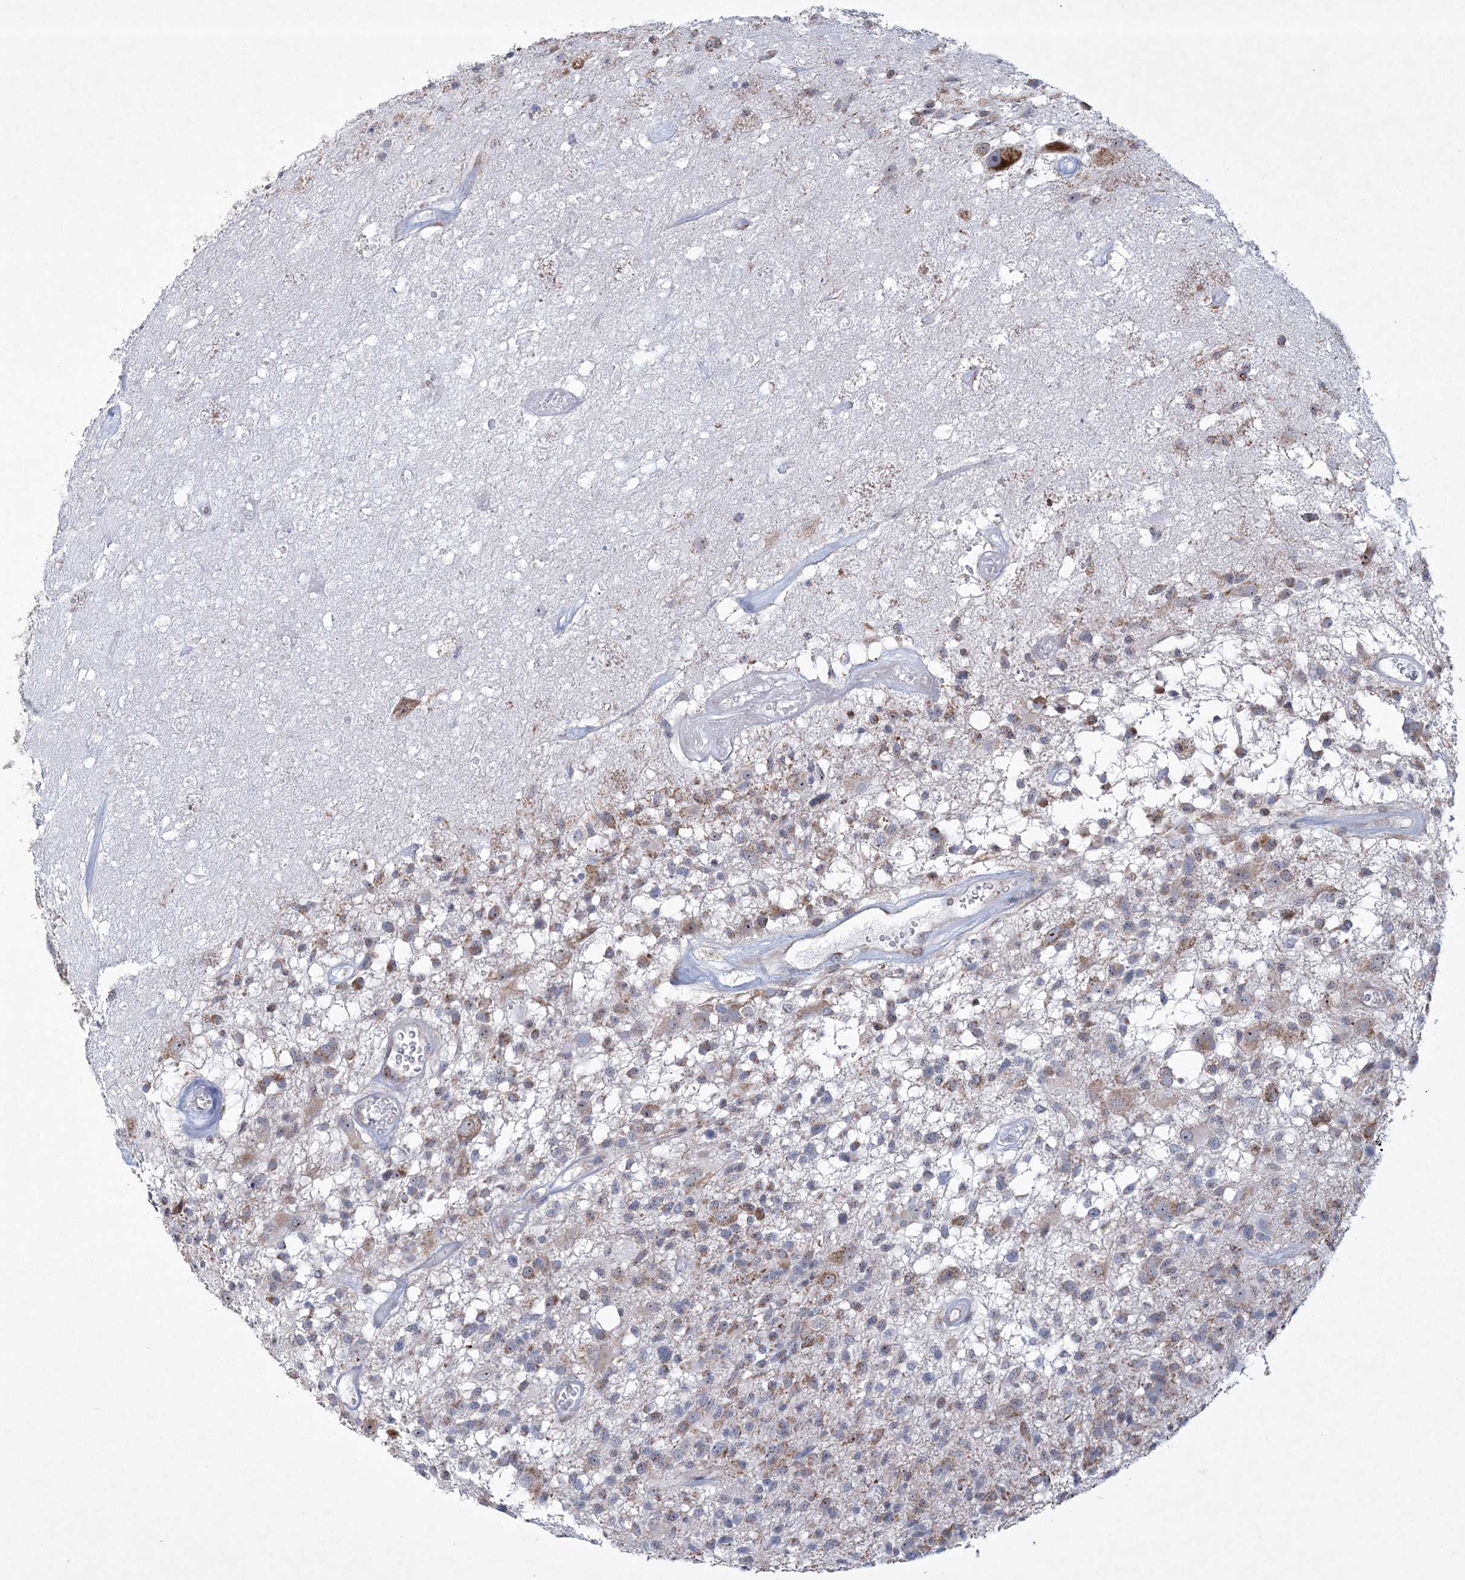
{"staining": {"intensity": "moderate", "quantity": "<25%", "location": "cytoplasmic/membranous"}, "tissue": "glioma", "cell_type": "Tumor cells", "image_type": "cancer", "snomed": [{"axis": "morphology", "description": "Glioma, malignant, High grade"}, {"axis": "morphology", "description": "Glioblastoma, NOS"}, {"axis": "topography", "description": "Brain"}], "caption": "Malignant high-grade glioma stained for a protein (brown) reveals moderate cytoplasmic/membranous positive expression in about <25% of tumor cells.", "gene": "CES4A", "patient": {"sex": "male", "age": 60}}